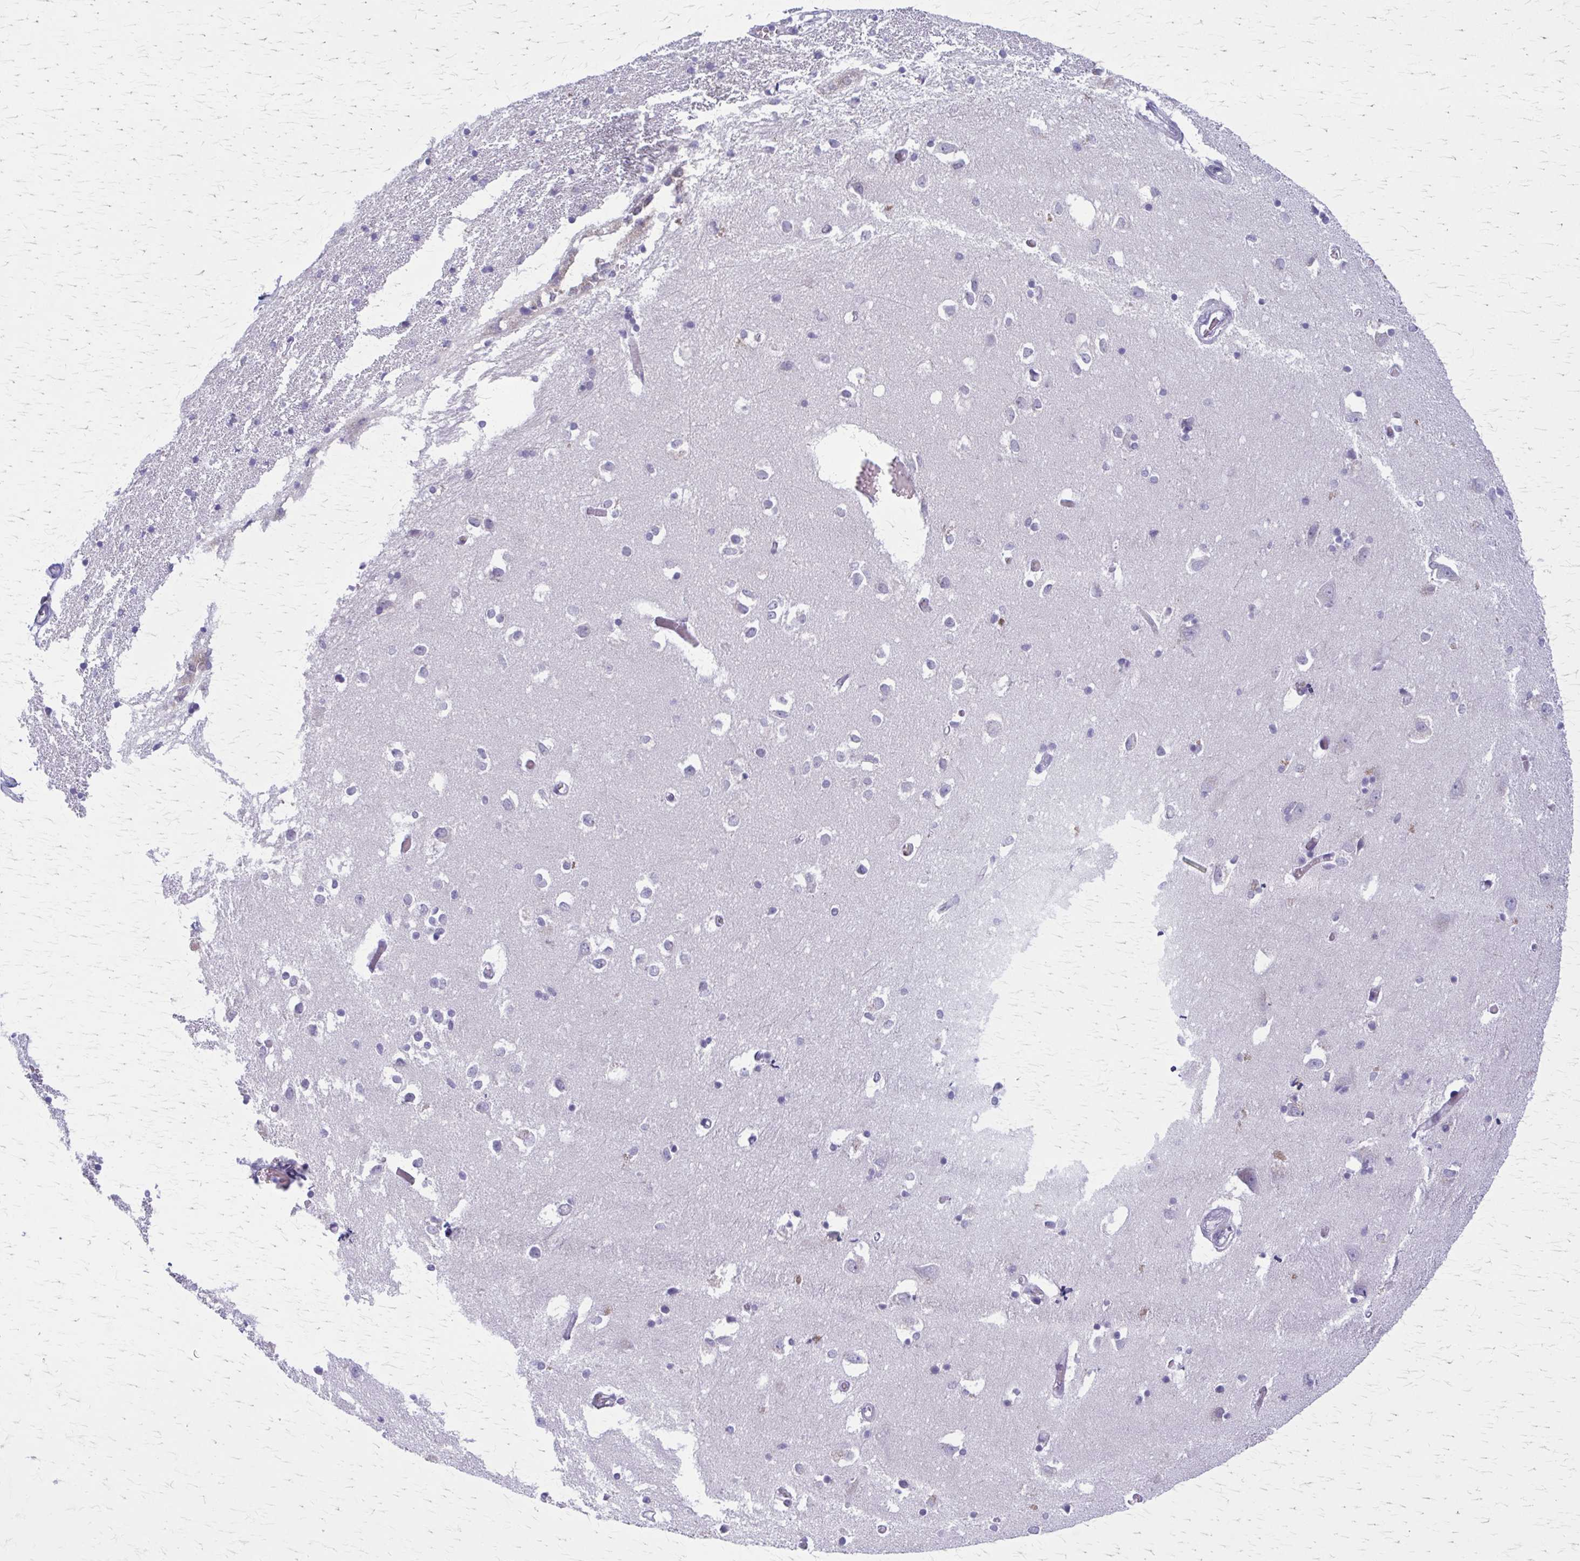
{"staining": {"intensity": "negative", "quantity": "none", "location": "none"}, "tissue": "caudate", "cell_type": "Glial cells", "image_type": "normal", "snomed": [{"axis": "morphology", "description": "Normal tissue, NOS"}, {"axis": "topography", "description": "Lateral ventricle wall"}, {"axis": "topography", "description": "Hippocampus"}], "caption": "Glial cells show no significant protein staining in benign caudate. The staining was performed using DAB (3,3'-diaminobenzidine) to visualize the protein expression in brown, while the nuclei were stained in blue with hematoxylin (Magnification: 20x).", "gene": "PITPNM1", "patient": {"sex": "female", "age": 63}}